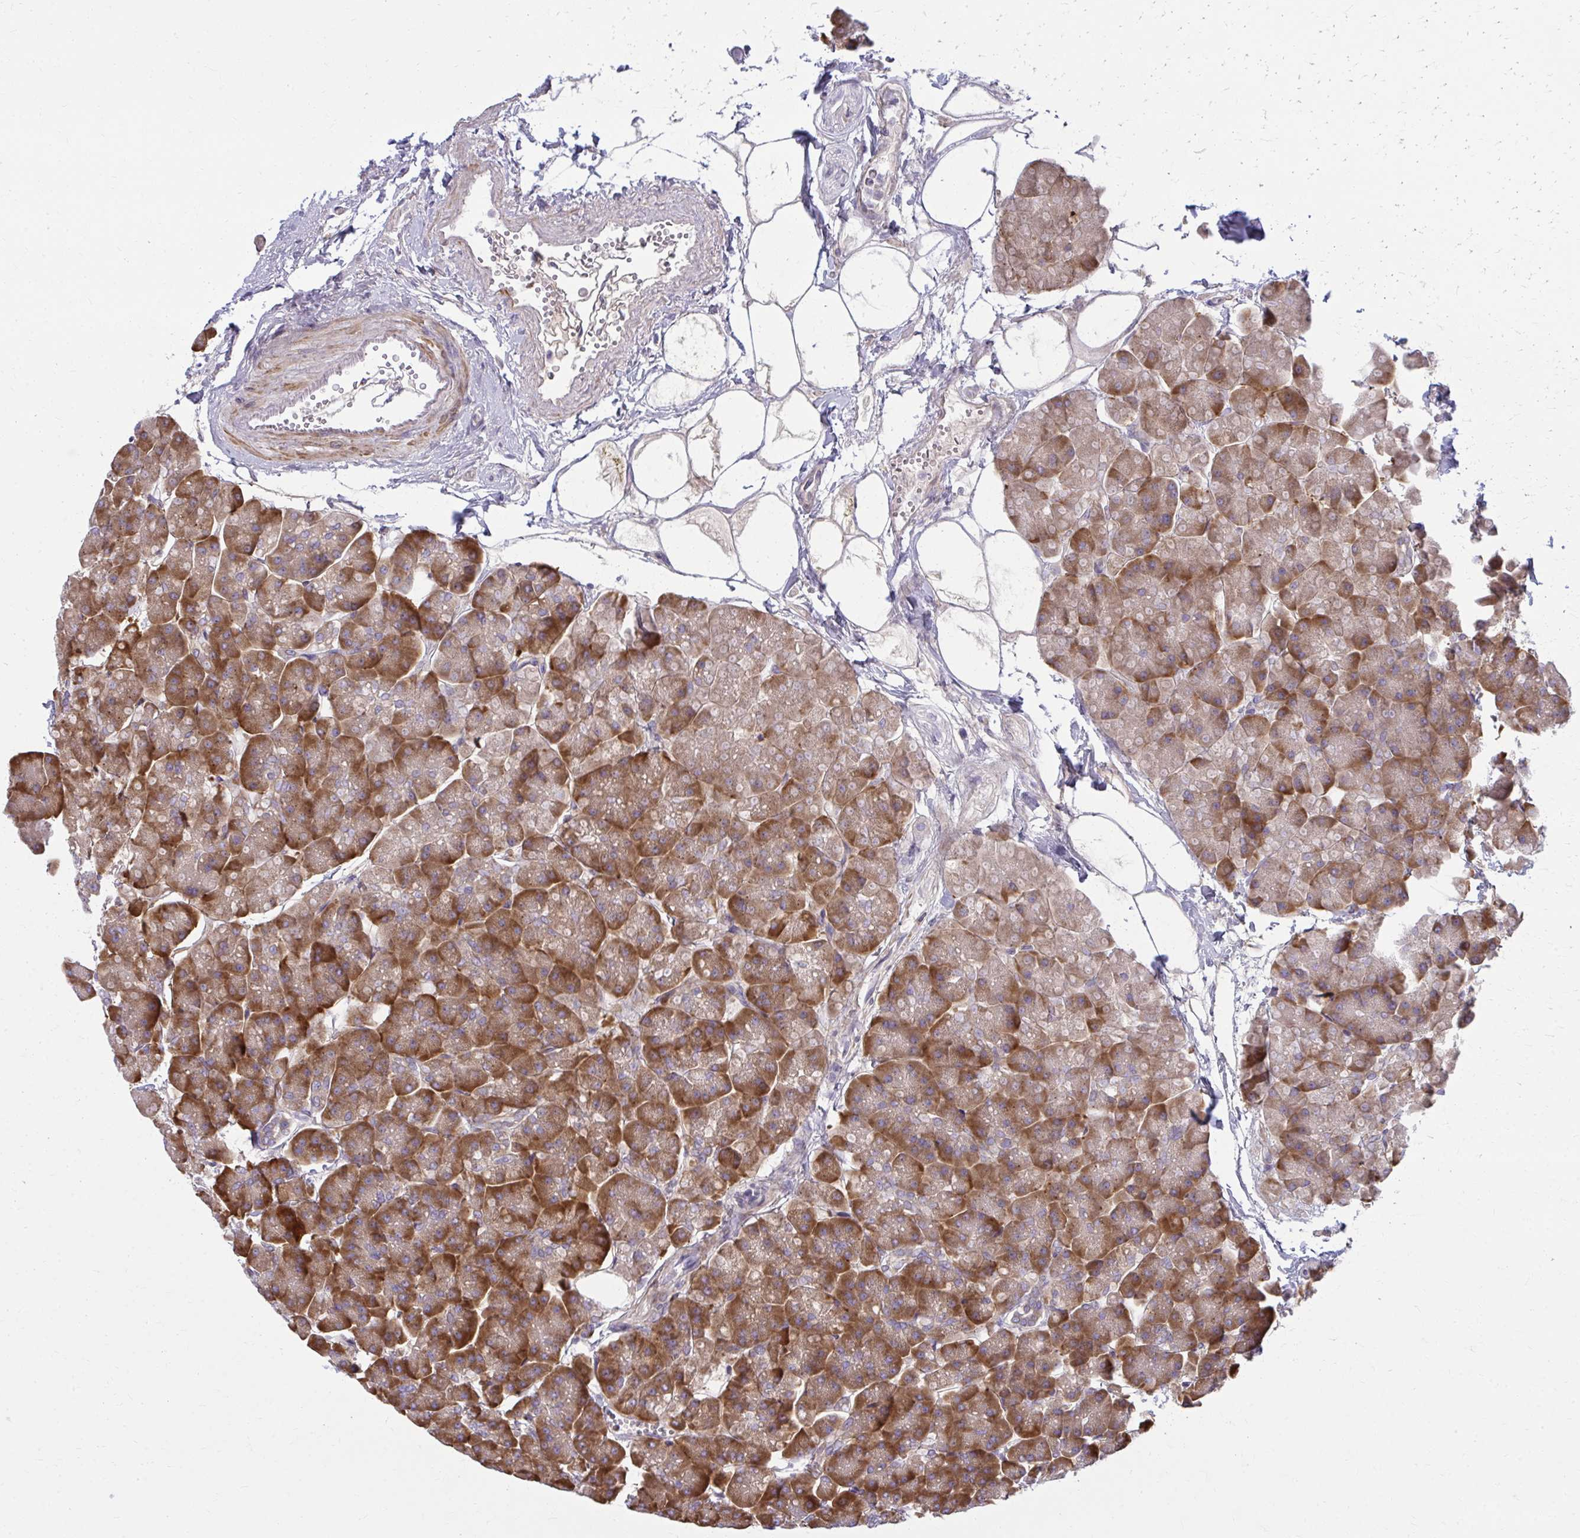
{"staining": {"intensity": "strong", "quantity": ">75%", "location": "cytoplasmic/membranous"}, "tissue": "pancreas", "cell_type": "Exocrine glandular cells", "image_type": "normal", "snomed": [{"axis": "morphology", "description": "Normal tissue, NOS"}, {"axis": "topography", "description": "Pancreas"}, {"axis": "topography", "description": "Peripheral nerve tissue"}], "caption": "Exocrine glandular cells exhibit strong cytoplasmic/membranous expression in about >75% of cells in unremarkable pancreas. Immunohistochemistry (ihc) stains the protein of interest in brown and the nuclei are stained blue.", "gene": "CEMP1", "patient": {"sex": "male", "age": 54}}